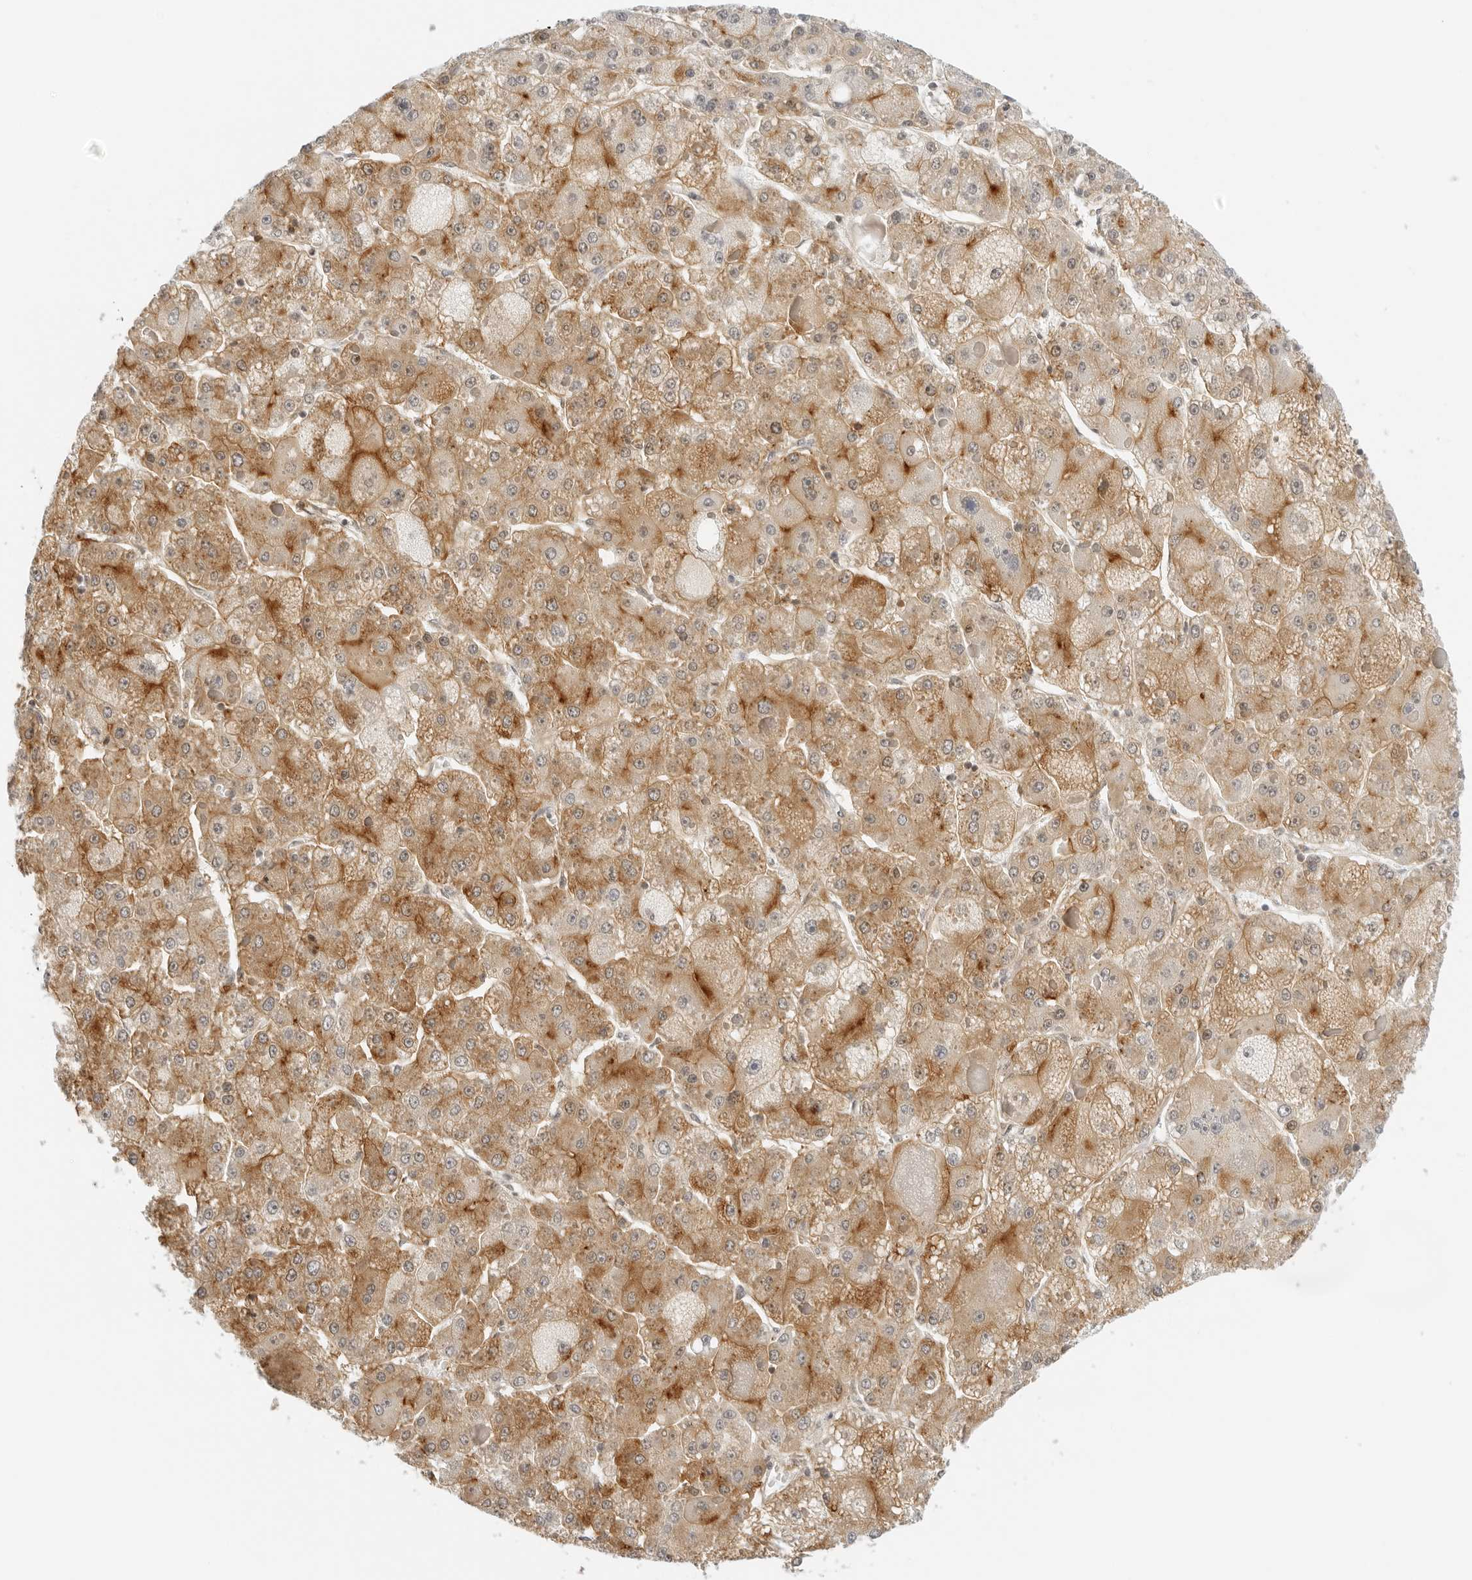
{"staining": {"intensity": "moderate", "quantity": "25%-75%", "location": "cytoplasmic/membranous"}, "tissue": "liver cancer", "cell_type": "Tumor cells", "image_type": "cancer", "snomed": [{"axis": "morphology", "description": "Carcinoma, Hepatocellular, NOS"}, {"axis": "topography", "description": "Liver"}], "caption": "The photomicrograph shows immunohistochemical staining of liver hepatocellular carcinoma. There is moderate cytoplasmic/membranous staining is identified in approximately 25%-75% of tumor cells.", "gene": "OSCP1", "patient": {"sex": "female", "age": 73}}